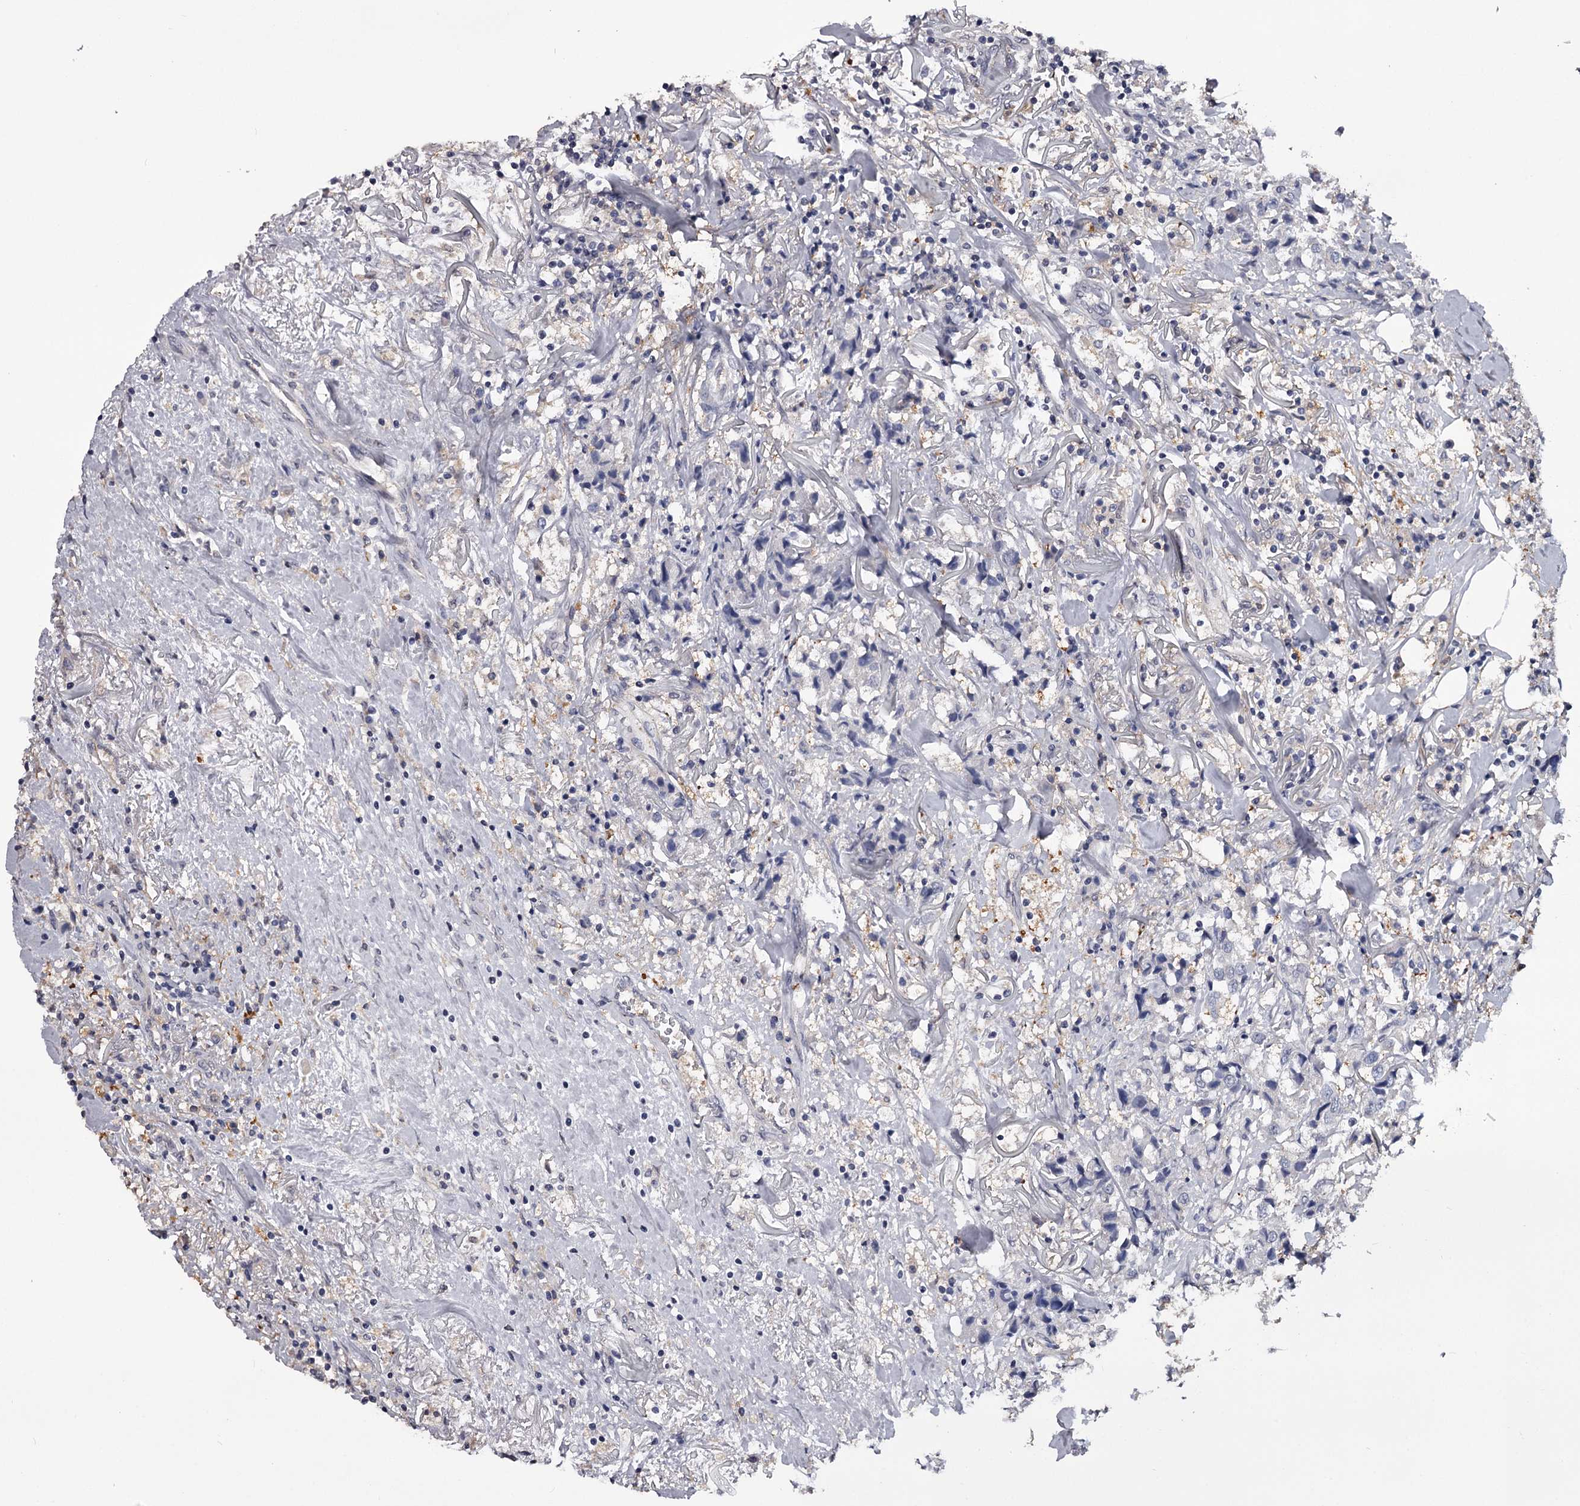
{"staining": {"intensity": "negative", "quantity": "none", "location": "none"}, "tissue": "breast cancer", "cell_type": "Tumor cells", "image_type": "cancer", "snomed": [{"axis": "morphology", "description": "Duct carcinoma"}, {"axis": "topography", "description": "Breast"}], "caption": "Micrograph shows no protein staining in tumor cells of breast cancer (invasive ductal carcinoma) tissue.", "gene": "GSTO1", "patient": {"sex": "female", "age": 80}}